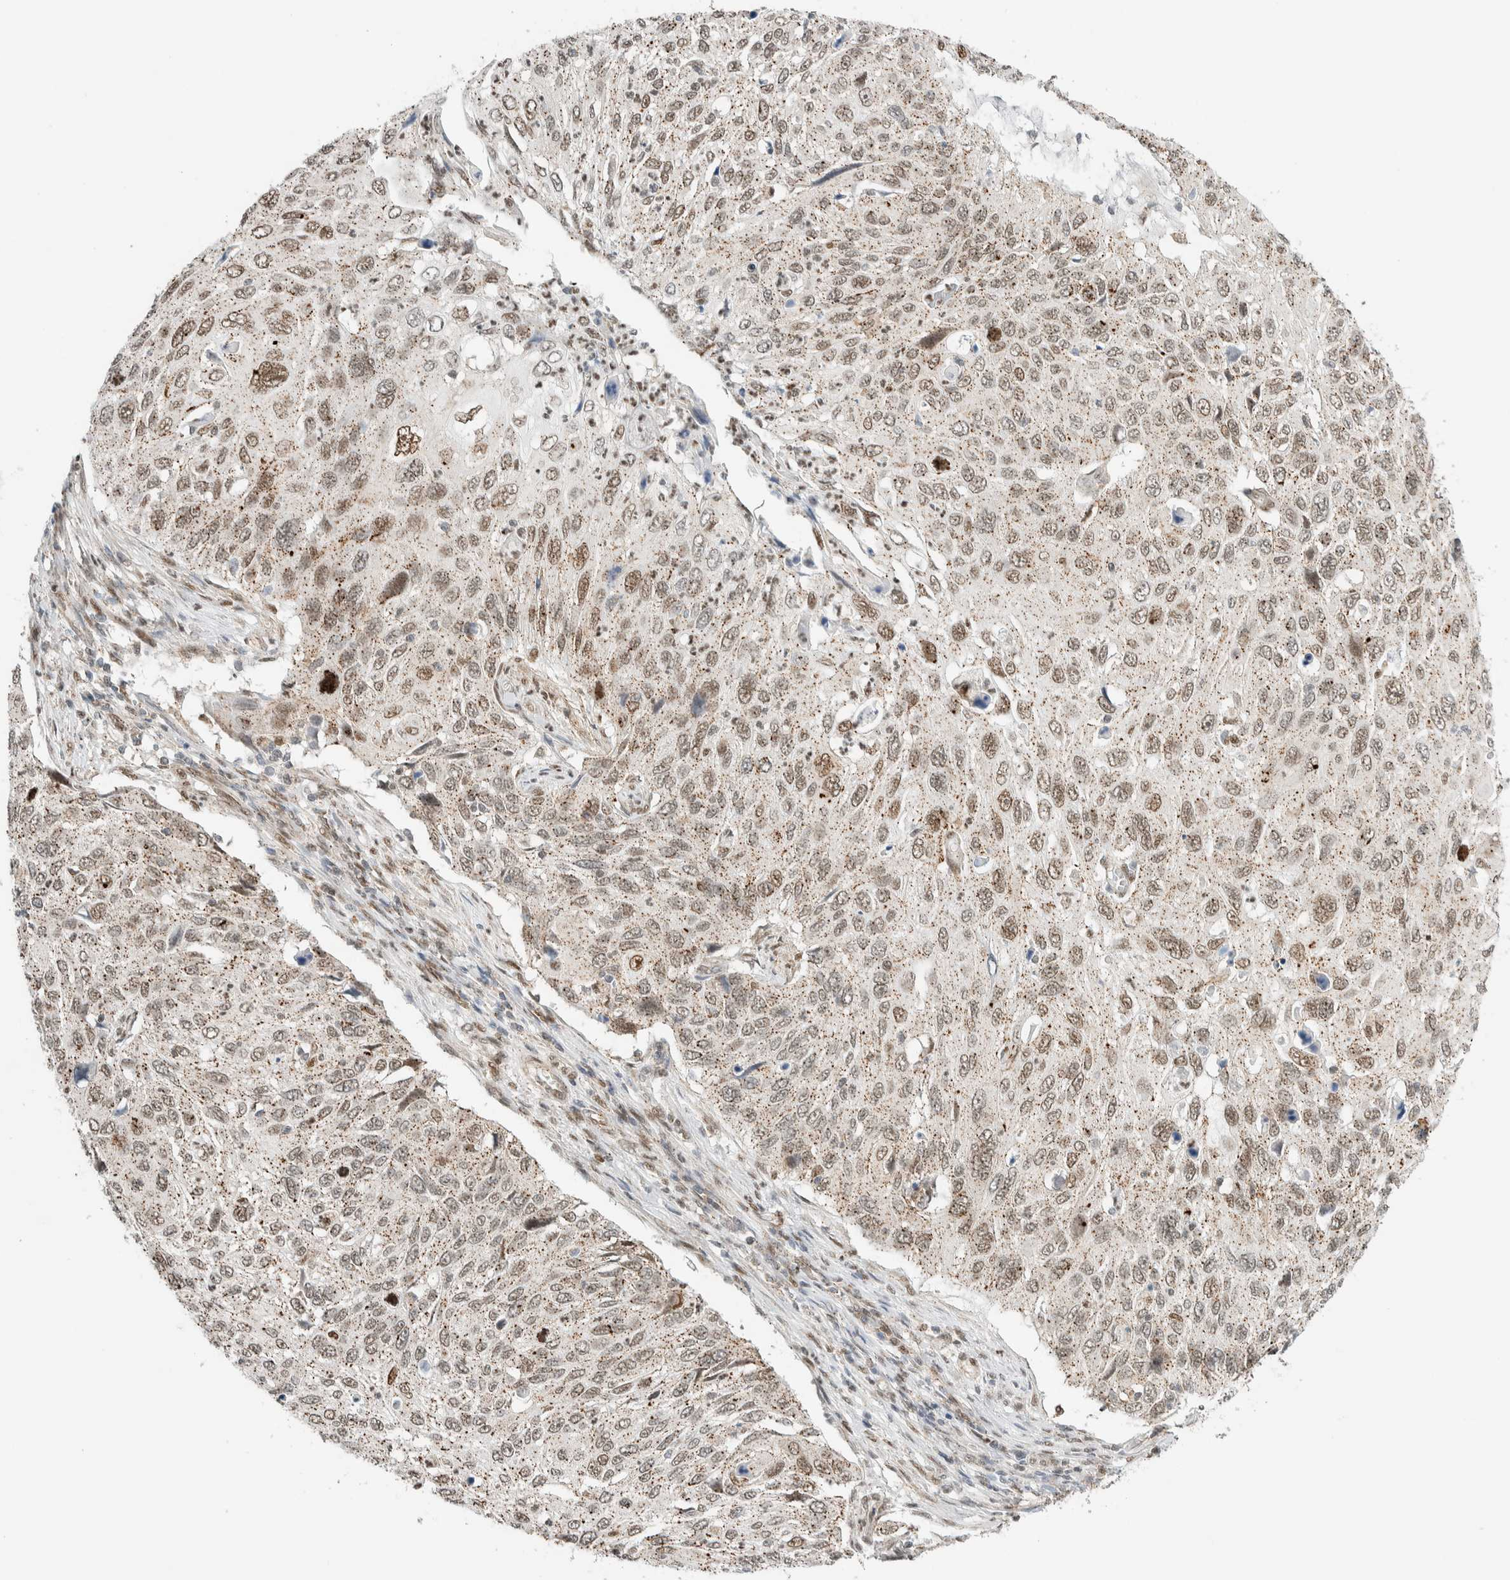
{"staining": {"intensity": "weak", "quantity": ">75%", "location": "cytoplasmic/membranous,nuclear"}, "tissue": "cervical cancer", "cell_type": "Tumor cells", "image_type": "cancer", "snomed": [{"axis": "morphology", "description": "Squamous cell carcinoma, NOS"}, {"axis": "topography", "description": "Cervix"}], "caption": "Protein expression analysis of human cervical cancer reveals weak cytoplasmic/membranous and nuclear staining in about >75% of tumor cells.", "gene": "TFE3", "patient": {"sex": "female", "age": 70}}